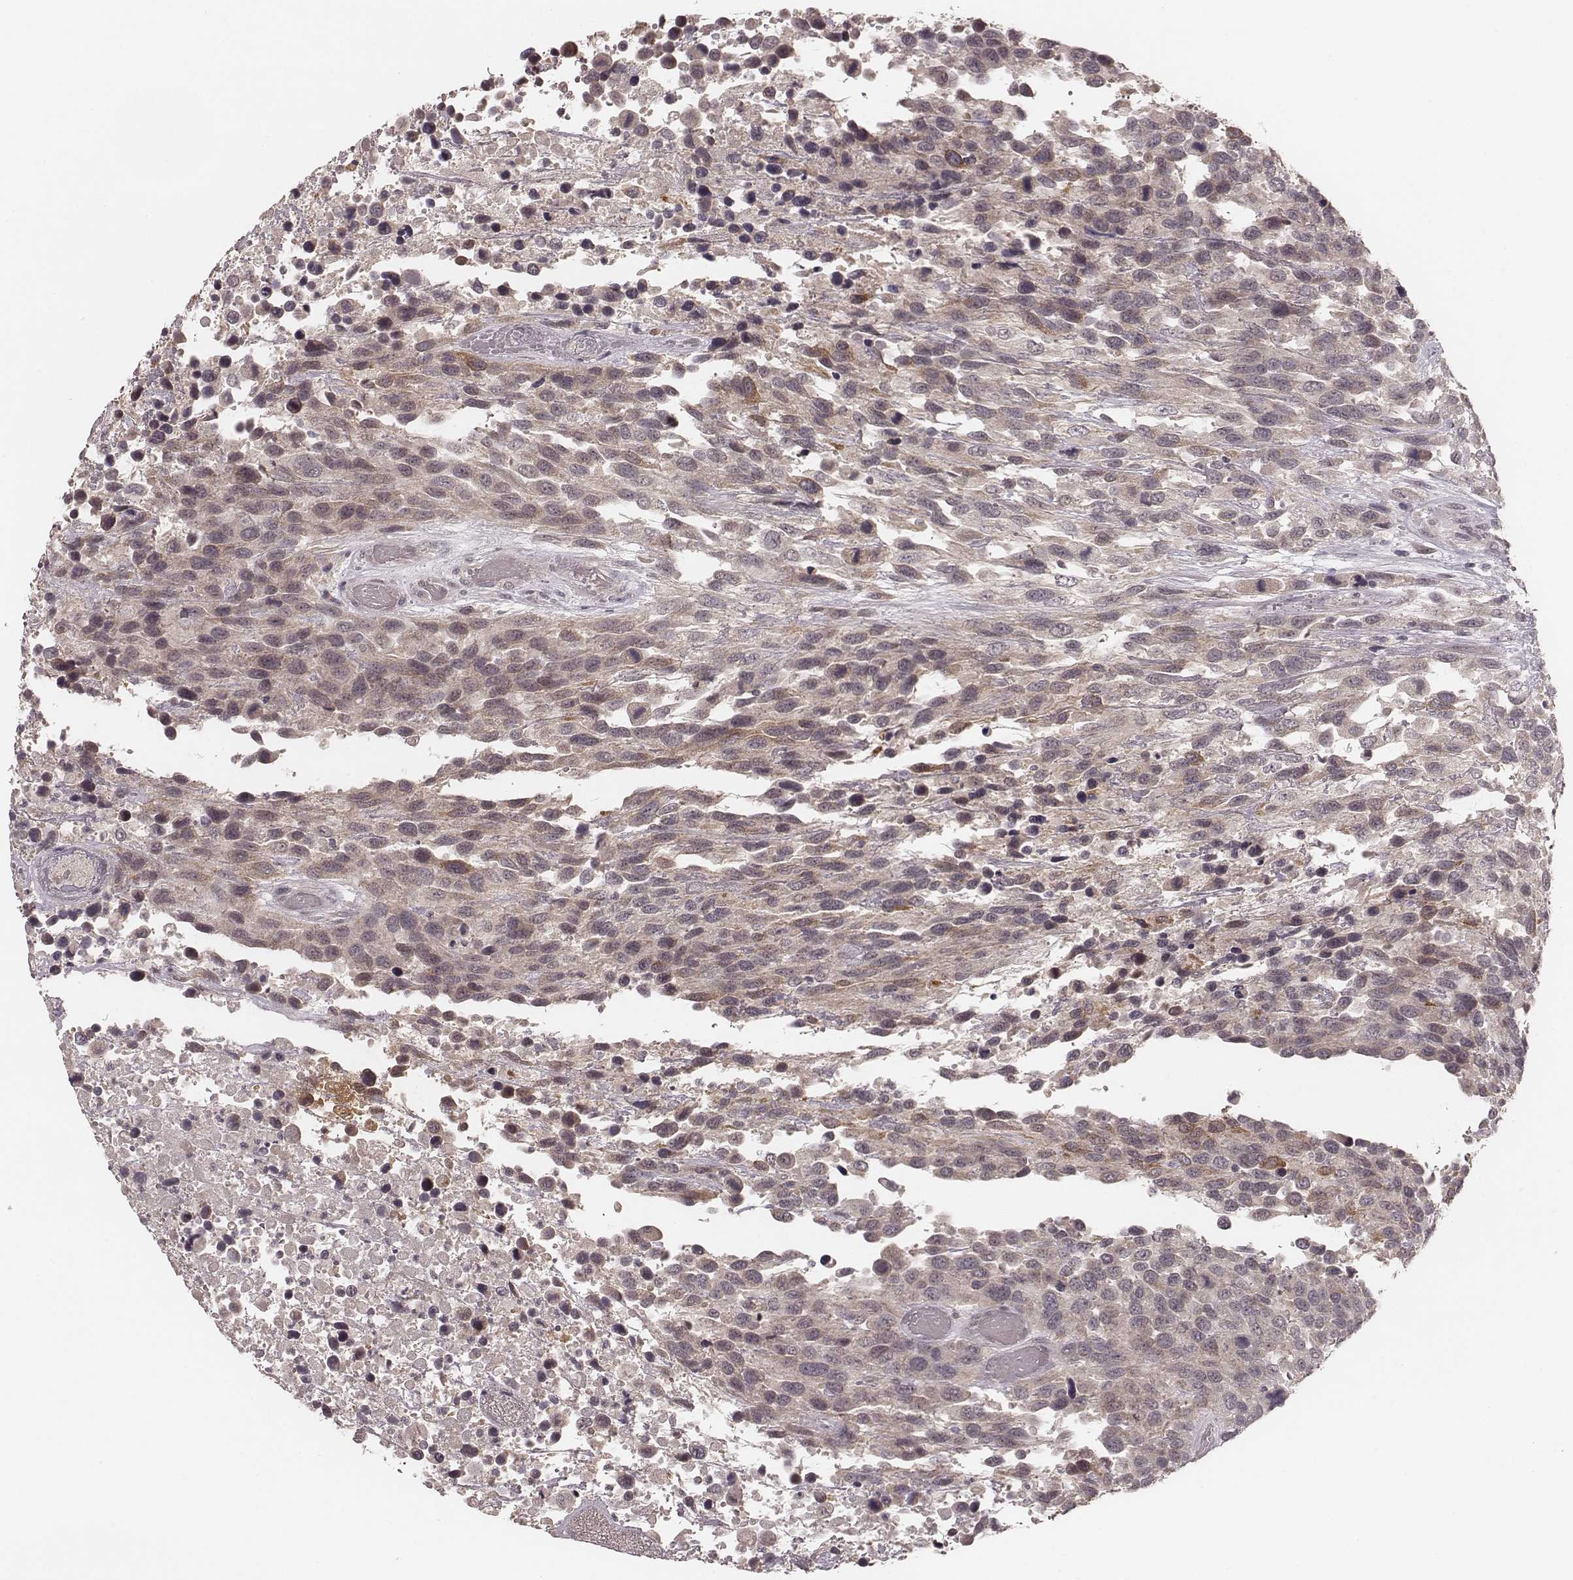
{"staining": {"intensity": "negative", "quantity": "none", "location": "none"}, "tissue": "urothelial cancer", "cell_type": "Tumor cells", "image_type": "cancer", "snomed": [{"axis": "morphology", "description": "Urothelial carcinoma, High grade"}, {"axis": "topography", "description": "Urinary bladder"}], "caption": "Photomicrograph shows no significant protein expression in tumor cells of high-grade urothelial carcinoma. (DAB immunohistochemistry visualized using brightfield microscopy, high magnification).", "gene": "LY6K", "patient": {"sex": "female", "age": 70}}